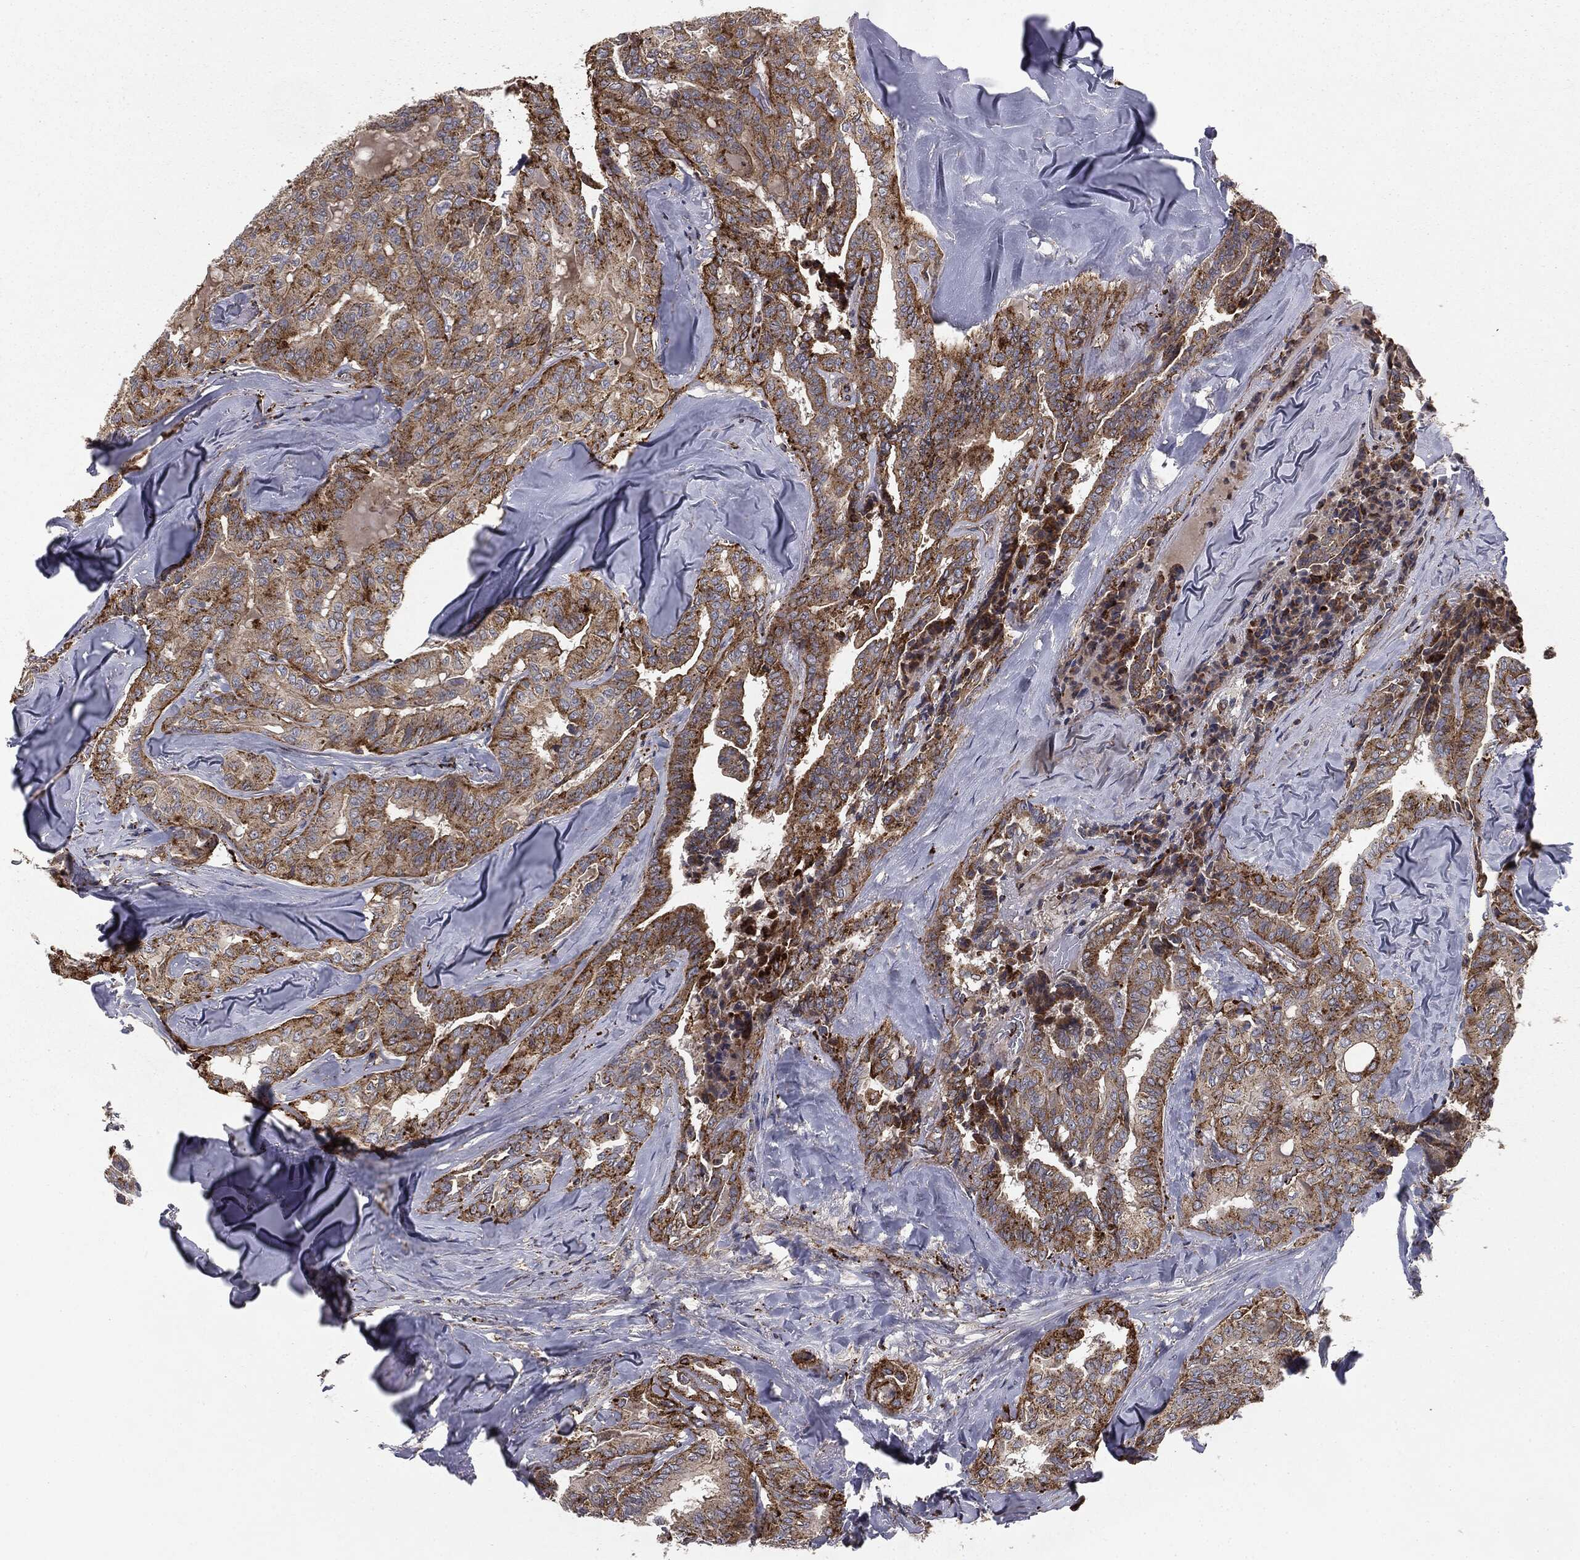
{"staining": {"intensity": "moderate", "quantity": ">75%", "location": "cytoplasmic/membranous"}, "tissue": "thyroid cancer", "cell_type": "Tumor cells", "image_type": "cancer", "snomed": [{"axis": "morphology", "description": "Papillary adenocarcinoma, NOS"}, {"axis": "topography", "description": "Thyroid gland"}], "caption": "Immunohistochemistry (IHC) (DAB (3,3'-diaminobenzidine)) staining of papillary adenocarcinoma (thyroid) shows moderate cytoplasmic/membranous protein expression in approximately >75% of tumor cells.", "gene": "CTSA", "patient": {"sex": "female", "age": 68}}